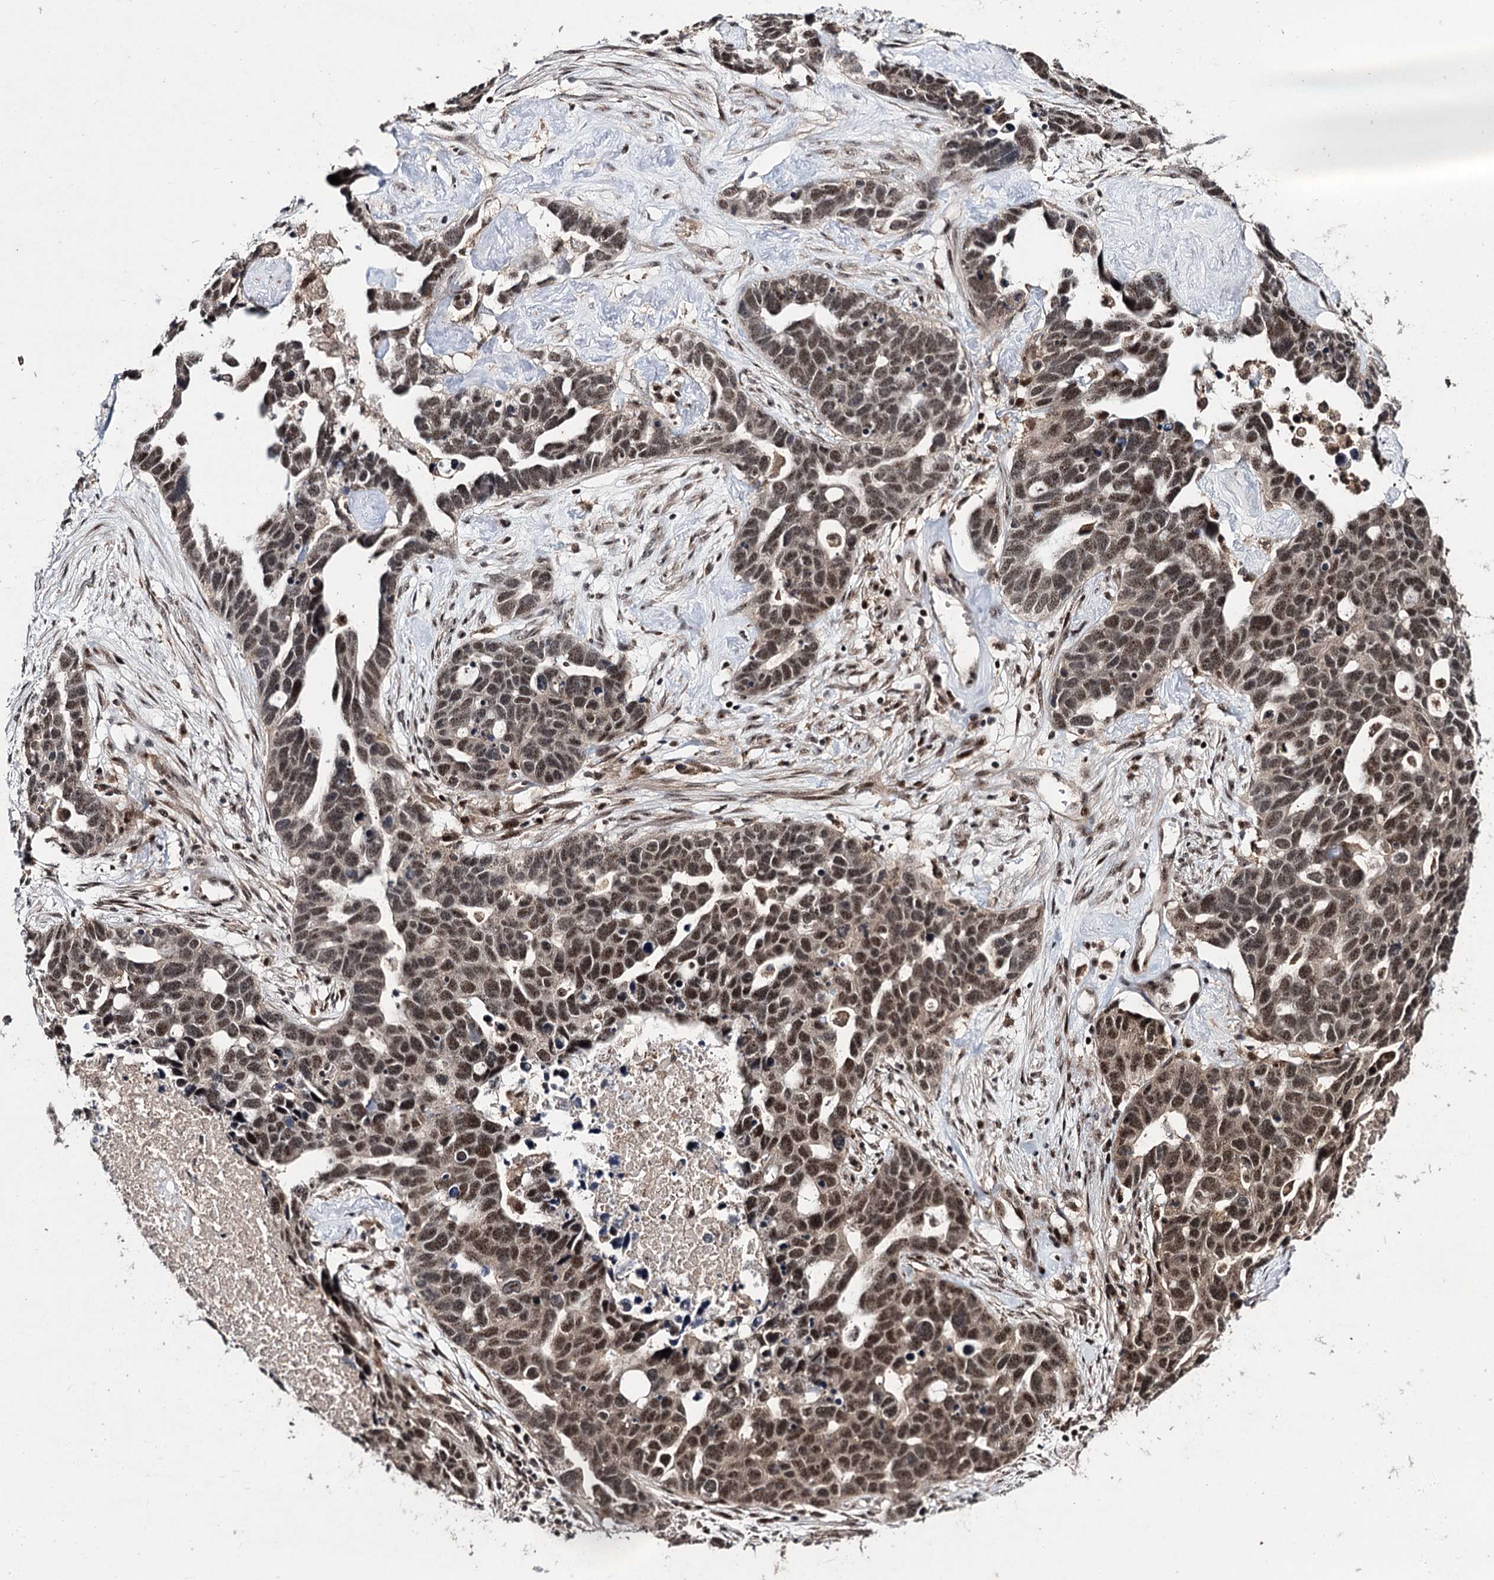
{"staining": {"intensity": "moderate", "quantity": ">75%", "location": "nuclear"}, "tissue": "ovarian cancer", "cell_type": "Tumor cells", "image_type": "cancer", "snomed": [{"axis": "morphology", "description": "Cystadenocarcinoma, serous, NOS"}, {"axis": "topography", "description": "Ovary"}], "caption": "An immunohistochemistry (IHC) histopathology image of neoplastic tissue is shown. Protein staining in brown labels moderate nuclear positivity in ovarian cancer within tumor cells.", "gene": "MKNK2", "patient": {"sex": "female", "age": 54}}